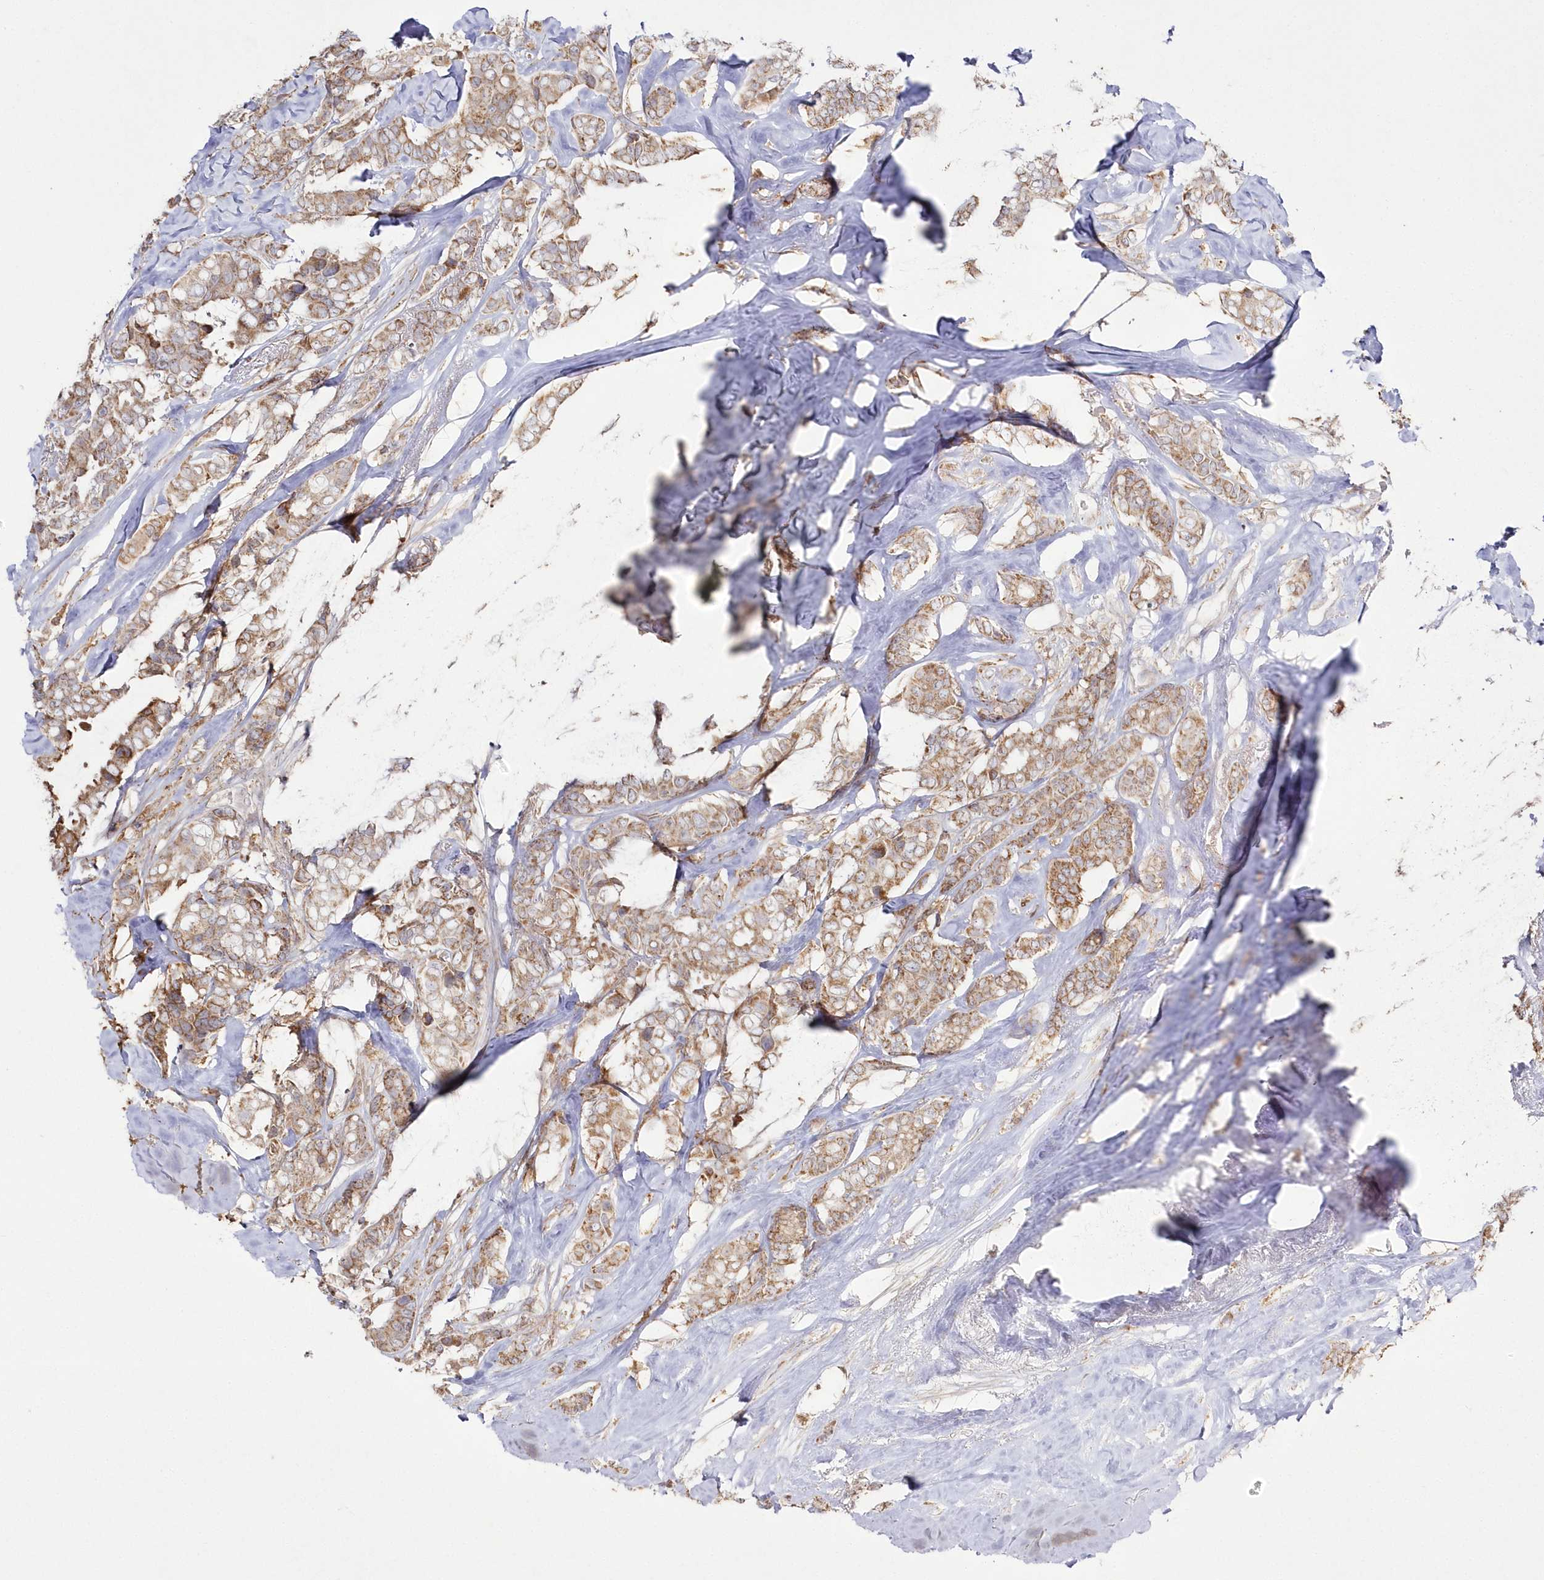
{"staining": {"intensity": "moderate", "quantity": ">75%", "location": "cytoplasmic/membranous"}, "tissue": "breast cancer", "cell_type": "Tumor cells", "image_type": "cancer", "snomed": [{"axis": "morphology", "description": "Duct carcinoma"}, {"axis": "topography", "description": "Breast"}], "caption": "A brown stain labels moderate cytoplasmic/membranous expression of a protein in human breast intraductal carcinoma tumor cells. (Brightfield microscopy of DAB IHC at high magnification).", "gene": "ARSB", "patient": {"sex": "female", "age": 40}}